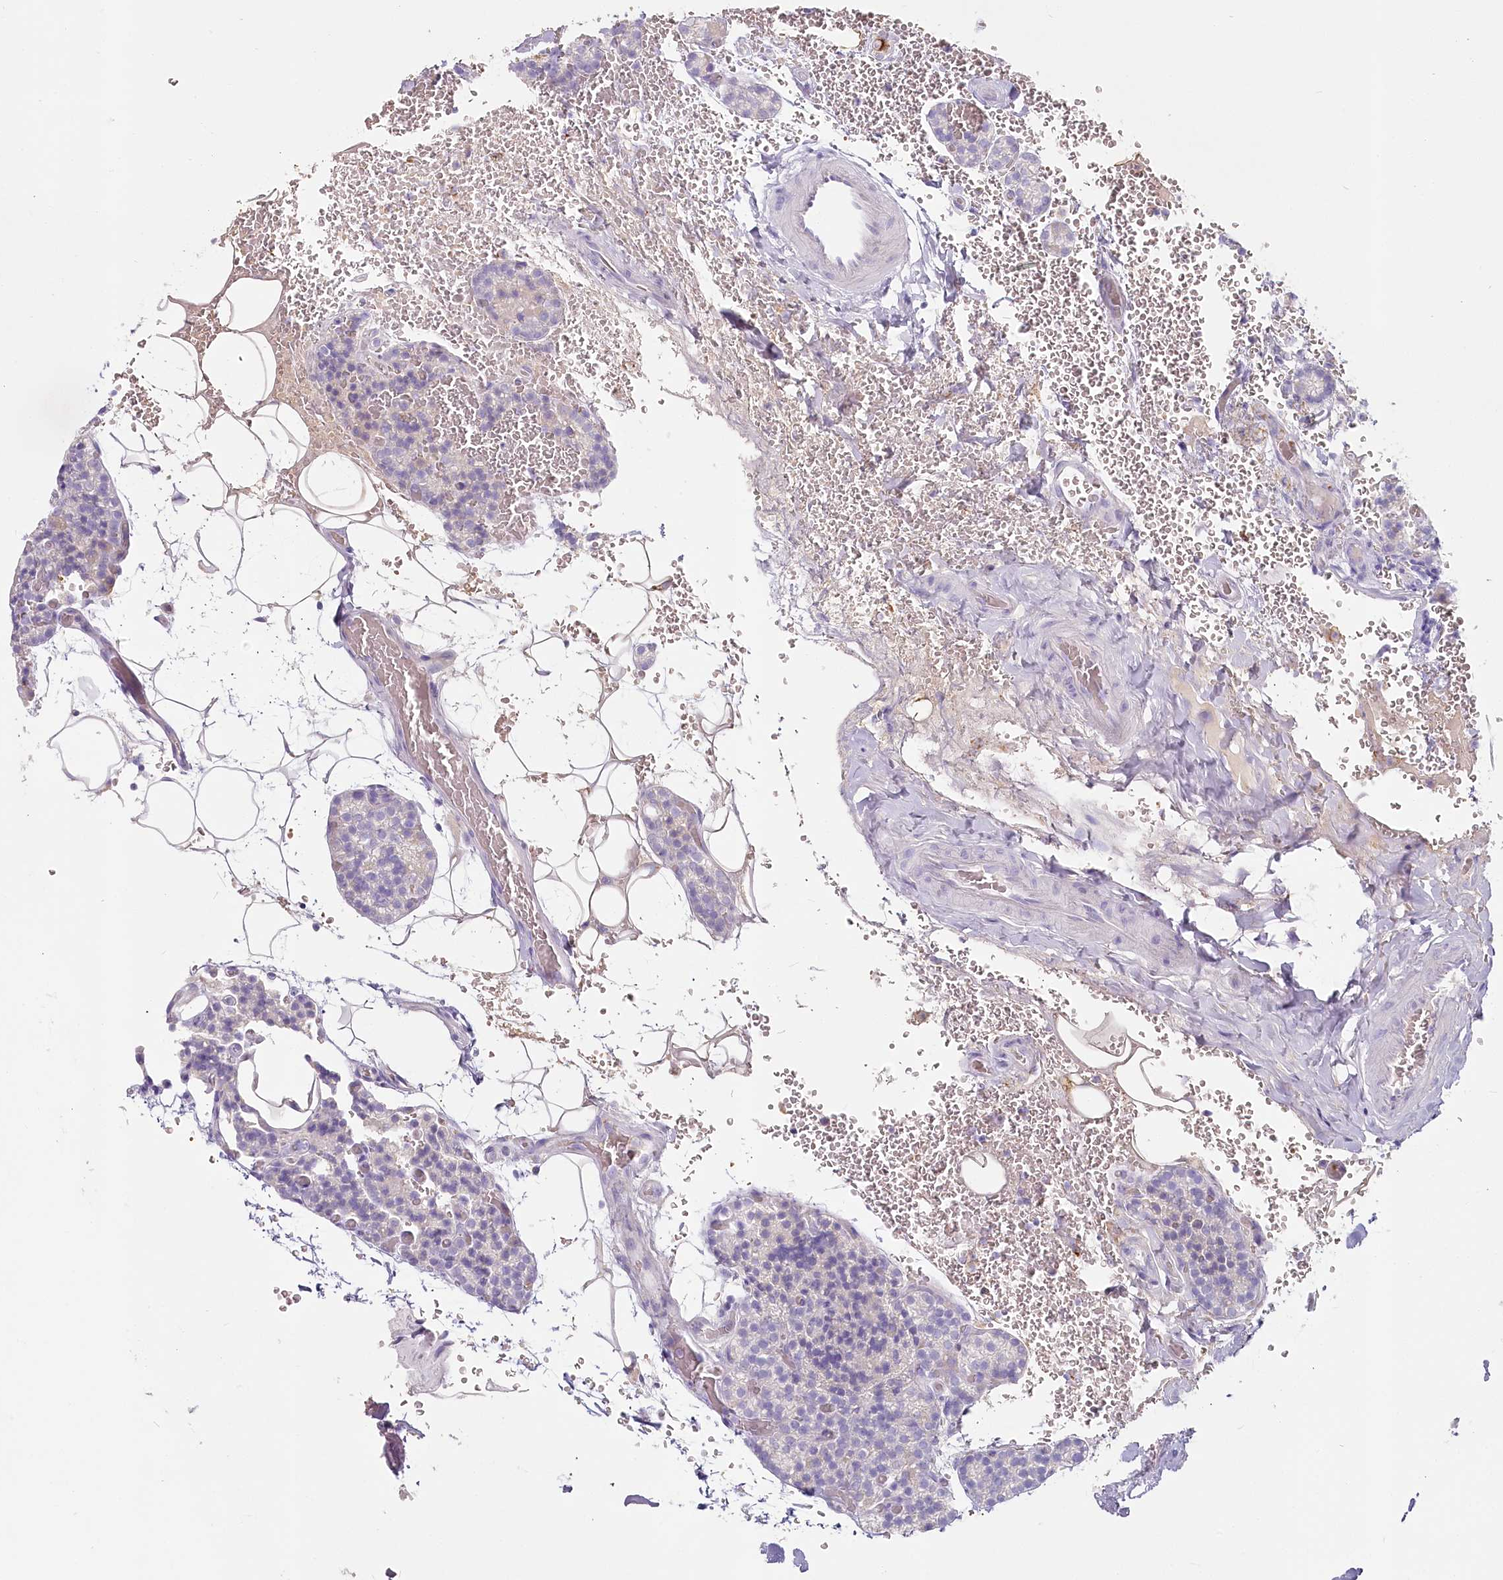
{"staining": {"intensity": "negative", "quantity": "none", "location": "none"}, "tissue": "parathyroid gland", "cell_type": "Glandular cells", "image_type": "normal", "snomed": [{"axis": "morphology", "description": "Normal tissue, NOS"}, {"axis": "topography", "description": "Parathyroid gland"}], "caption": "Glandular cells are negative for brown protein staining in normal parathyroid gland. Brightfield microscopy of IHC stained with DAB (3,3'-diaminobenzidine) (brown) and hematoxylin (blue), captured at high magnification.", "gene": "IFIT5", "patient": {"sex": "male", "age": 50}}